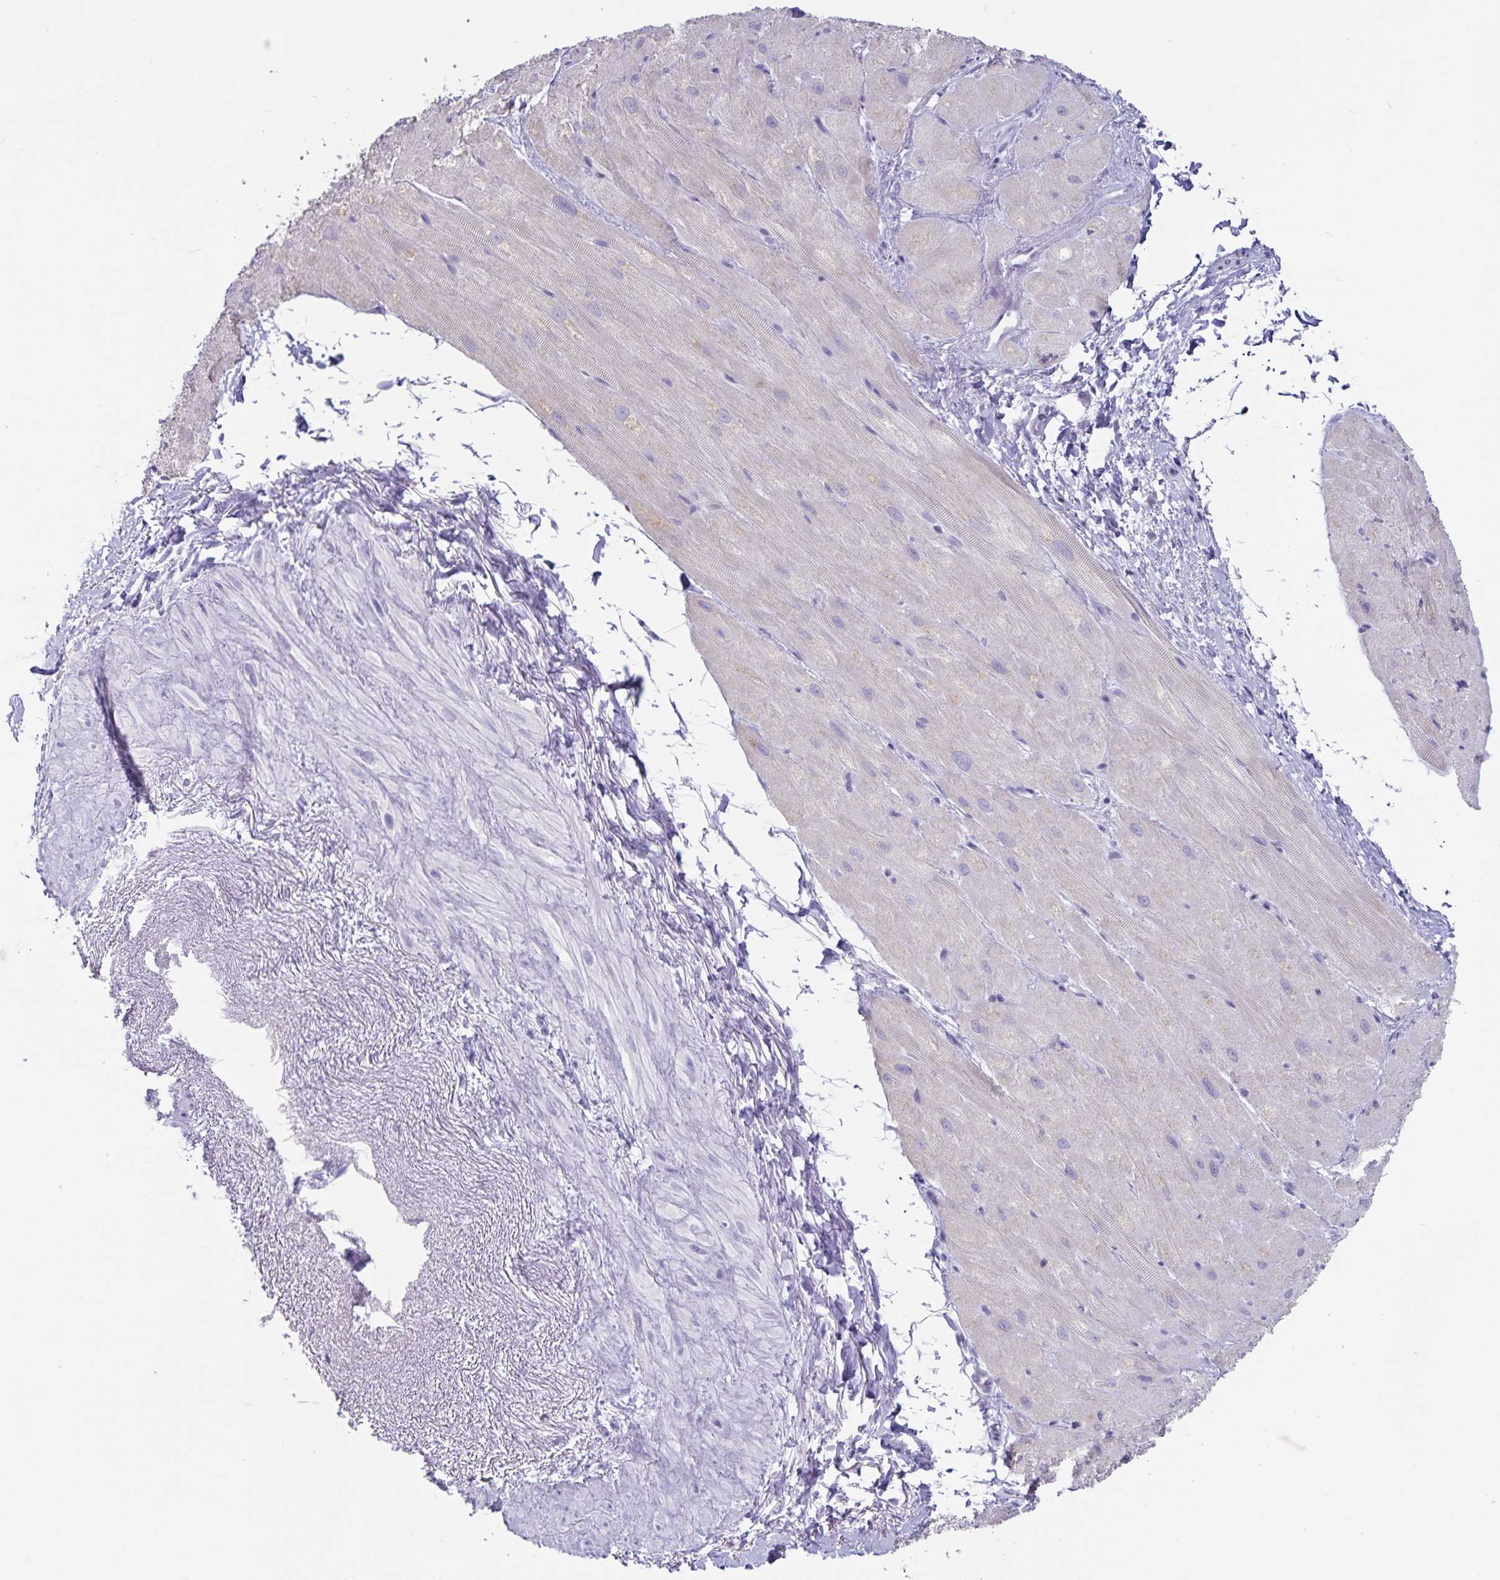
{"staining": {"intensity": "negative", "quantity": "none", "location": "none"}, "tissue": "heart muscle", "cell_type": "Cardiomyocytes", "image_type": "normal", "snomed": [{"axis": "morphology", "description": "Normal tissue, NOS"}, {"axis": "topography", "description": "Heart"}], "caption": "Immunohistochemistry histopathology image of benign human heart muscle stained for a protein (brown), which reveals no expression in cardiomyocytes. (Stains: DAB immunohistochemistry (IHC) with hematoxylin counter stain, Microscopy: brightfield microscopy at high magnification).", "gene": "GNLY", "patient": {"sex": "male", "age": 62}}